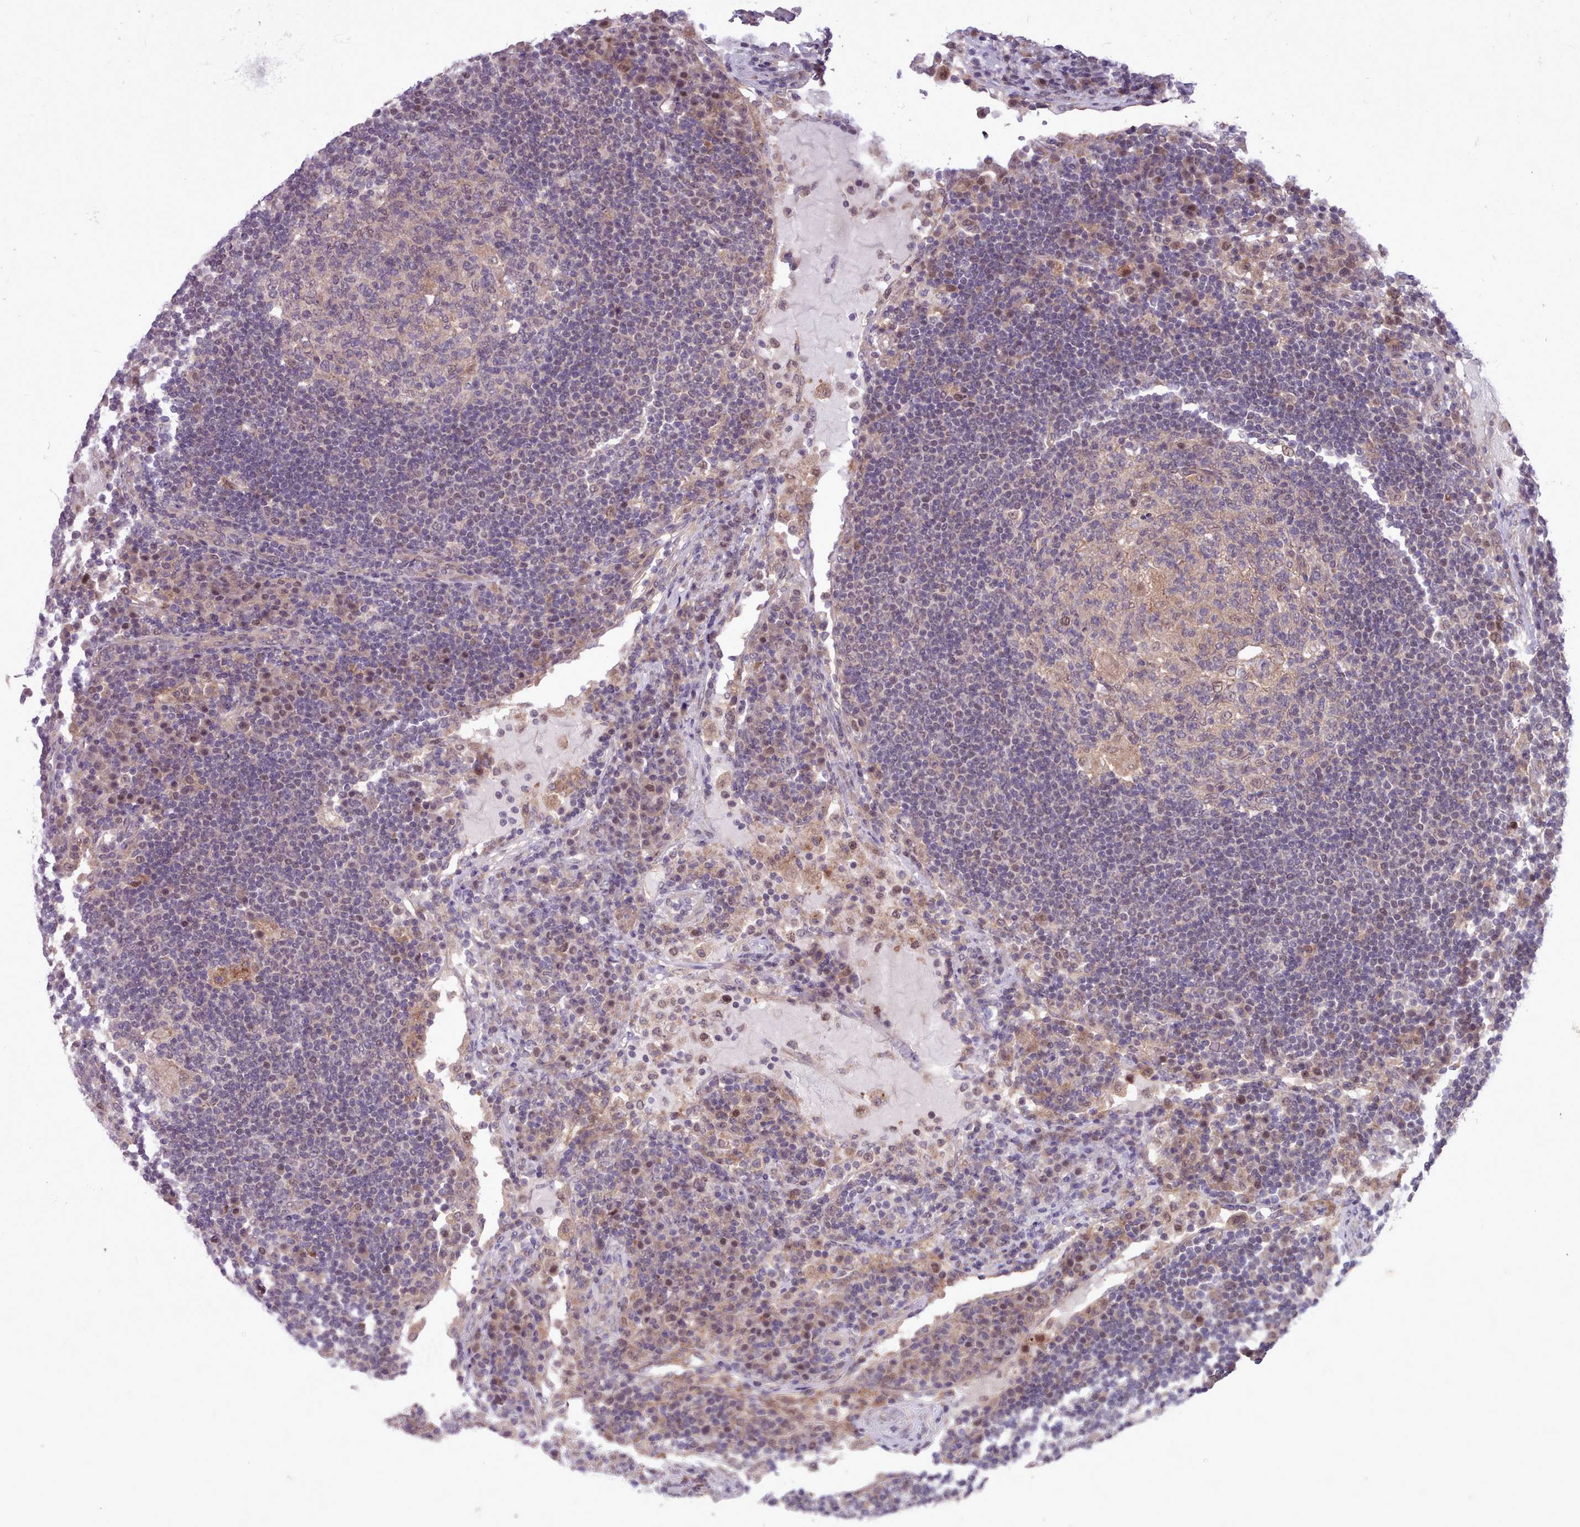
{"staining": {"intensity": "negative", "quantity": "none", "location": "none"}, "tissue": "lymph node", "cell_type": "Germinal center cells", "image_type": "normal", "snomed": [{"axis": "morphology", "description": "Normal tissue, NOS"}, {"axis": "topography", "description": "Lymph node"}], "caption": "High power microscopy image of an immunohistochemistry histopathology image of unremarkable lymph node, revealing no significant expression in germinal center cells.", "gene": "AHCY", "patient": {"sex": "female", "age": 53}}